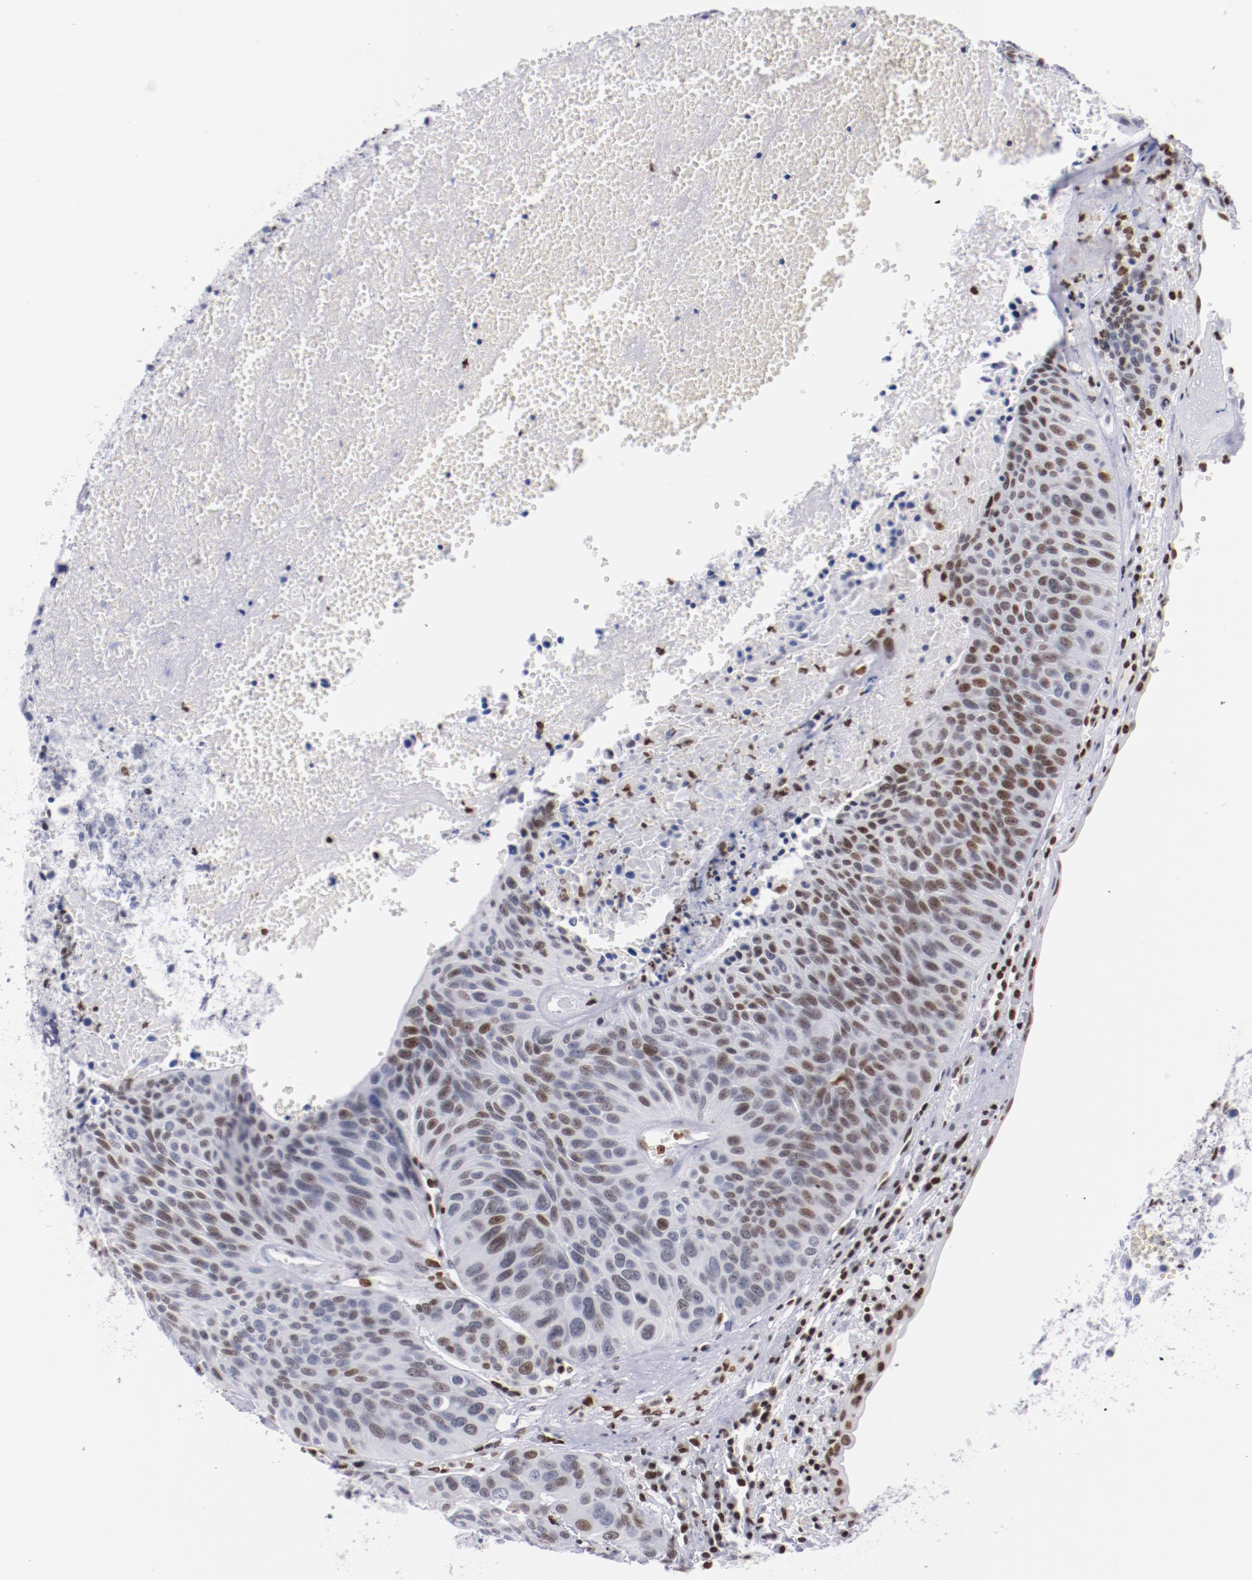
{"staining": {"intensity": "moderate", "quantity": "25%-75%", "location": "nuclear"}, "tissue": "urothelial cancer", "cell_type": "Tumor cells", "image_type": "cancer", "snomed": [{"axis": "morphology", "description": "Urothelial carcinoma, High grade"}, {"axis": "topography", "description": "Urinary bladder"}], "caption": "Urothelial carcinoma (high-grade) stained for a protein displays moderate nuclear positivity in tumor cells.", "gene": "IFI16", "patient": {"sex": "male", "age": 66}}